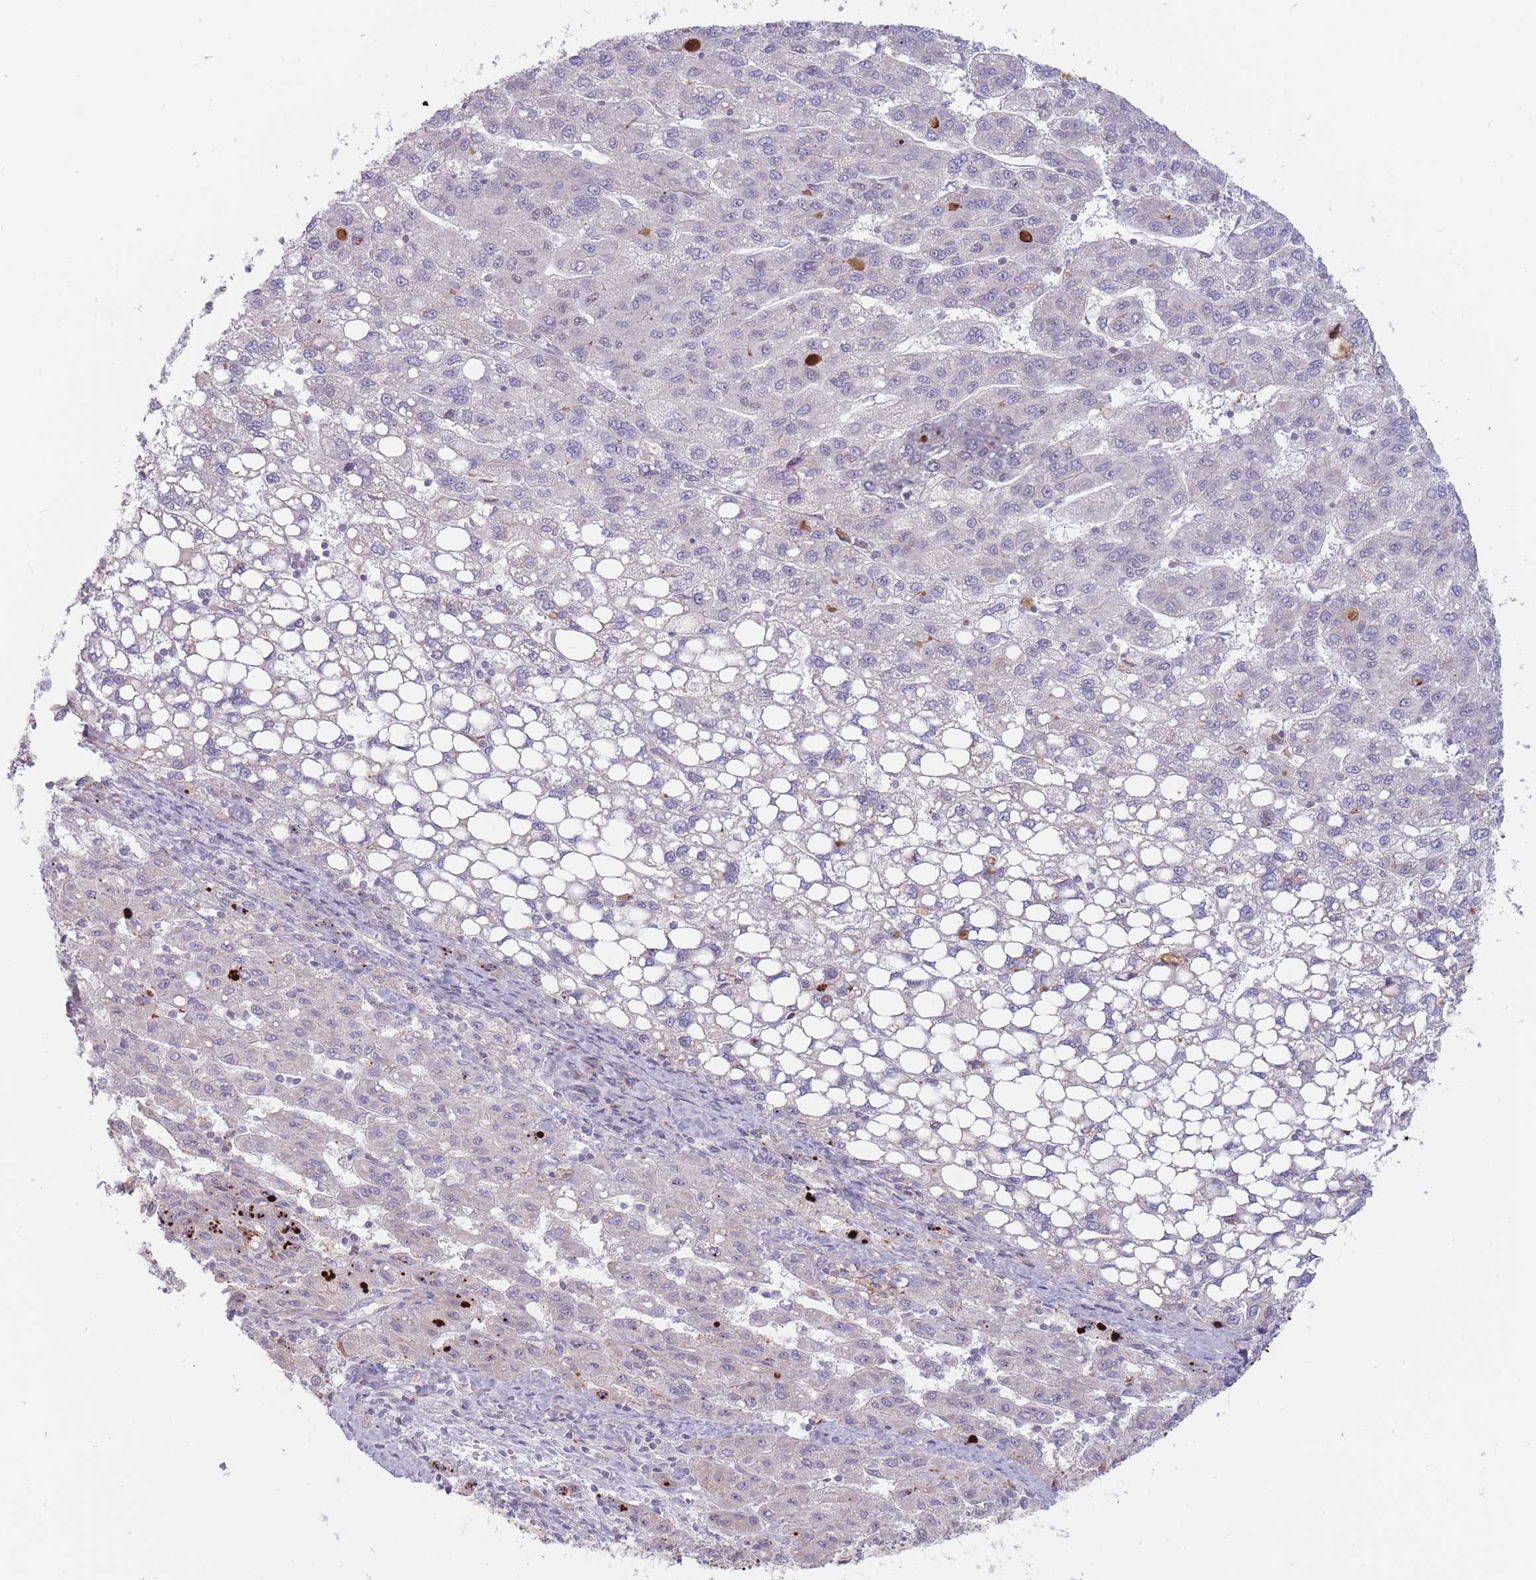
{"staining": {"intensity": "negative", "quantity": "none", "location": "none"}, "tissue": "liver cancer", "cell_type": "Tumor cells", "image_type": "cancer", "snomed": [{"axis": "morphology", "description": "Carcinoma, Hepatocellular, NOS"}, {"axis": "topography", "description": "Liver"}], "caption": "This photomicrograph is of liver cancer (hepatocellular carcinoma) stained with immunohistochemistry to label a protein in brown with the nuclei are counter-stained blue. There is no positivity in tumor cells.", "gene": "PTGDR", "patient": {"sex": "female", "age": 82}}